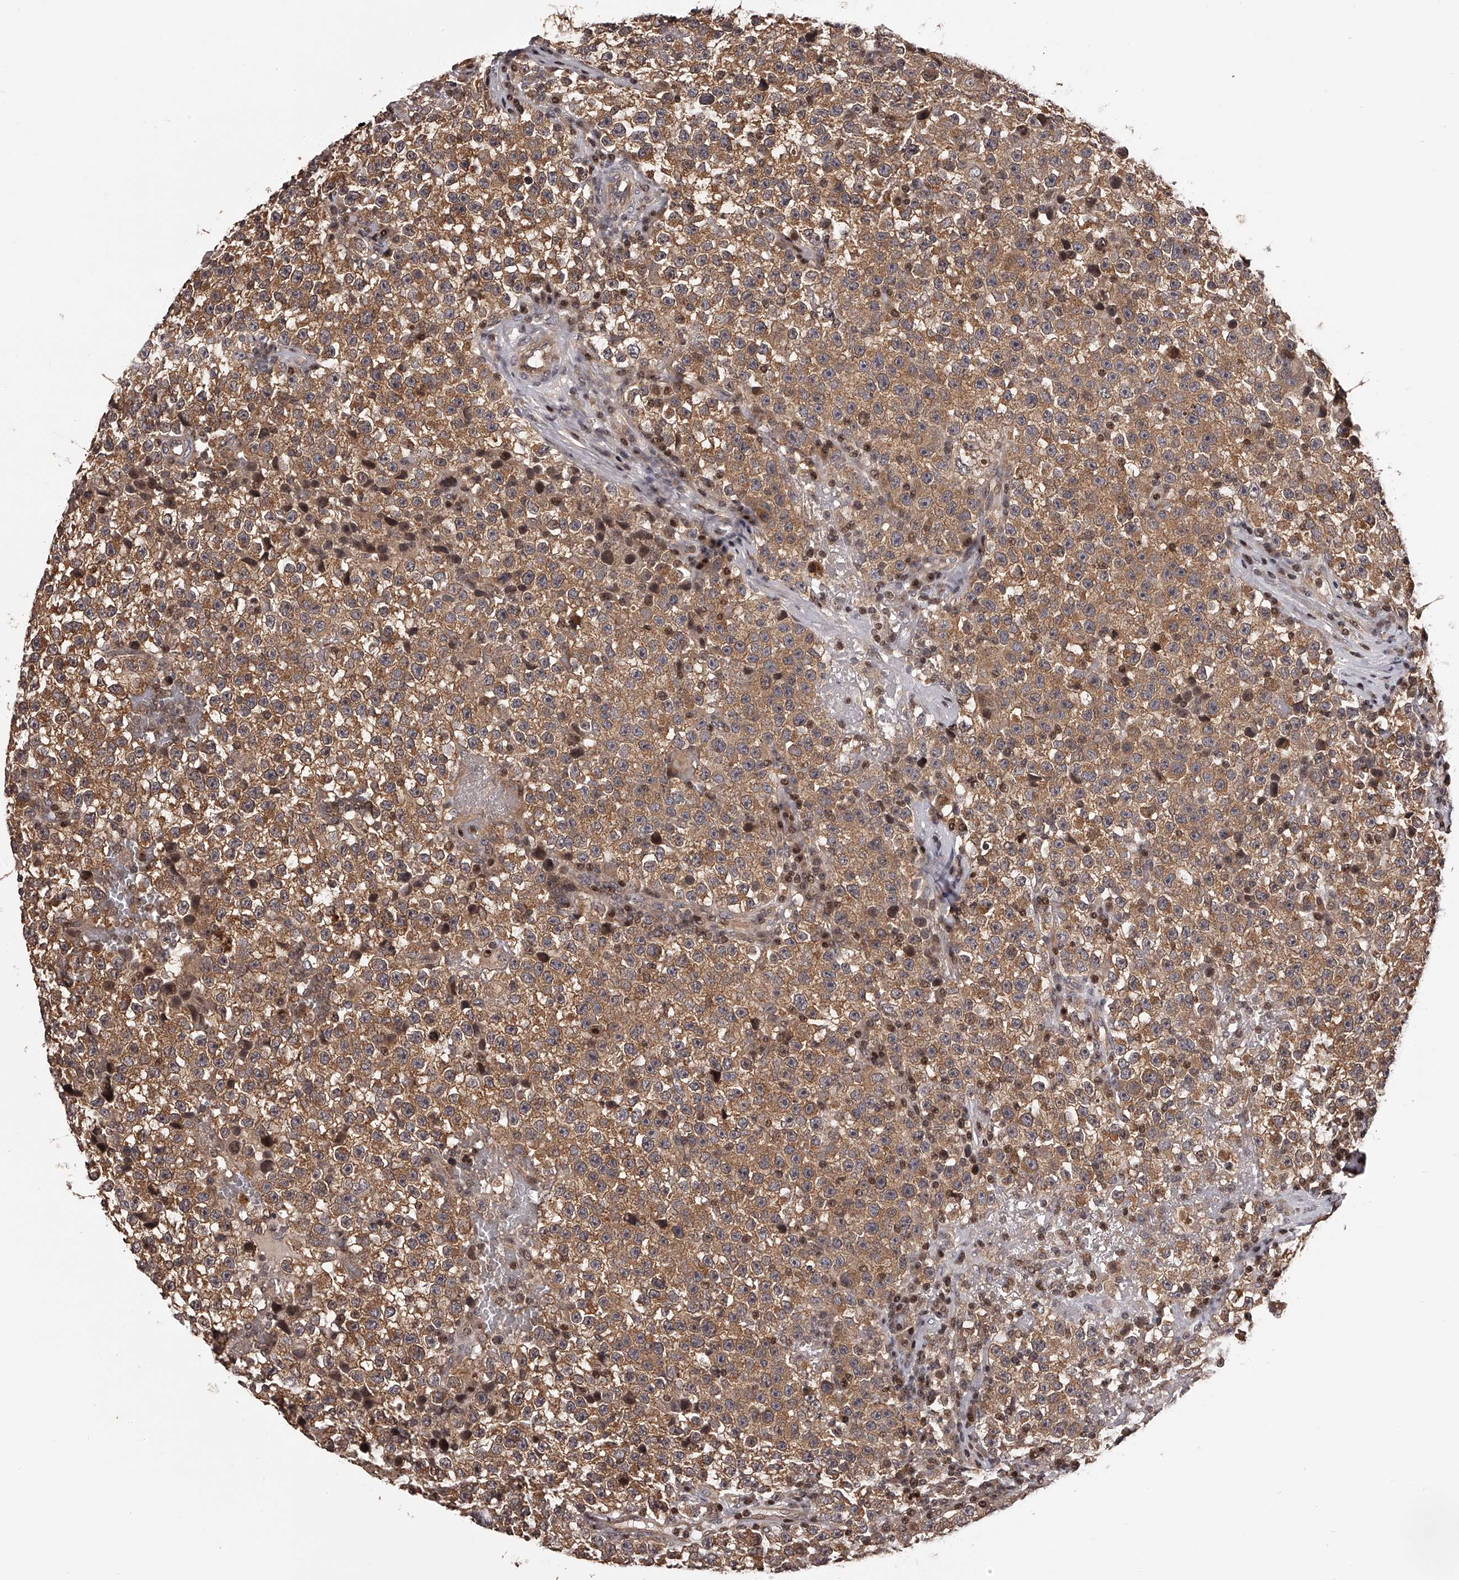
{"staining": {"intensity": "moderate", "quantity": ">75%", "location": "cytoplasmic/membranous"}, "tissue": "testis cancer", "cell_type": "Tumor cells", "image_type": "cancer", "snomed": [{"axis": "morphology", "description": "Seminoma, NOS"}, {"axis": "topography", "description": "Testis"}], "caption": "Immunohistochemistry (DAB) staining of human testis cancer (seminoma) reveals moderate cytoplasmic/membranous protein expression in approximately >75% of tumor cells.", "gene": "PFDN2", "patient": {"sex": "male", "age": 22}}